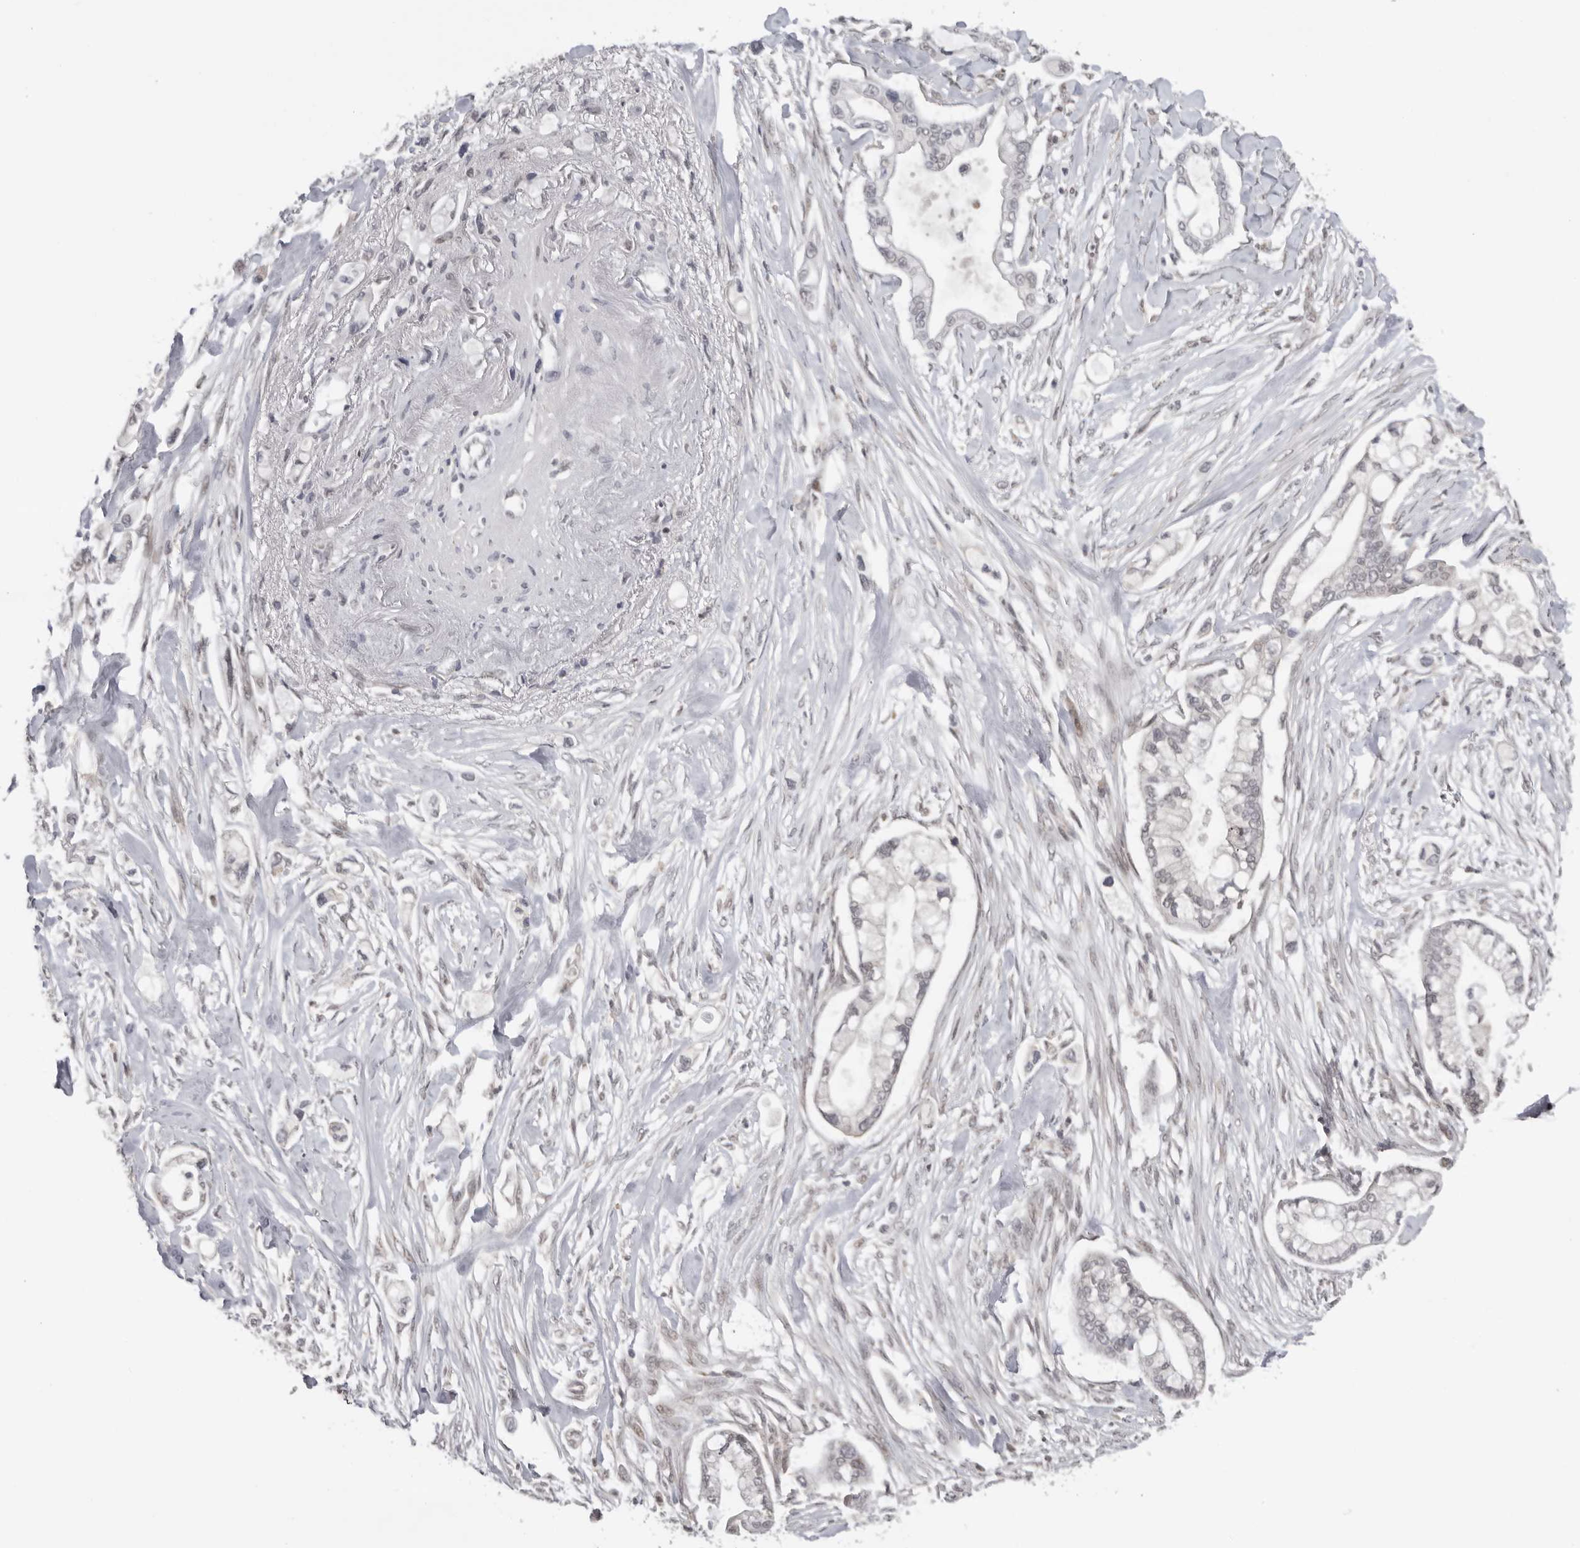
{"staining": {"intensity": "negative", "quantity": "none", "location": "none"}, "tissue": "pancreatic cancer", "cell_type": "Tumor cells", "image_type": "cancer", "snomed": [{"axis": "morphology", "description": "Adenocarcinoma, NOS"}, {"axis": "topography", "description": "Pancreas"}], "caption": "Tumor cells are negative for brown protein staining in adenocarcinoma (pancreatic). Nuclei are stained in blue.", "gene": "KIF2B", "patient": {"sex": "male", "age": 68}}